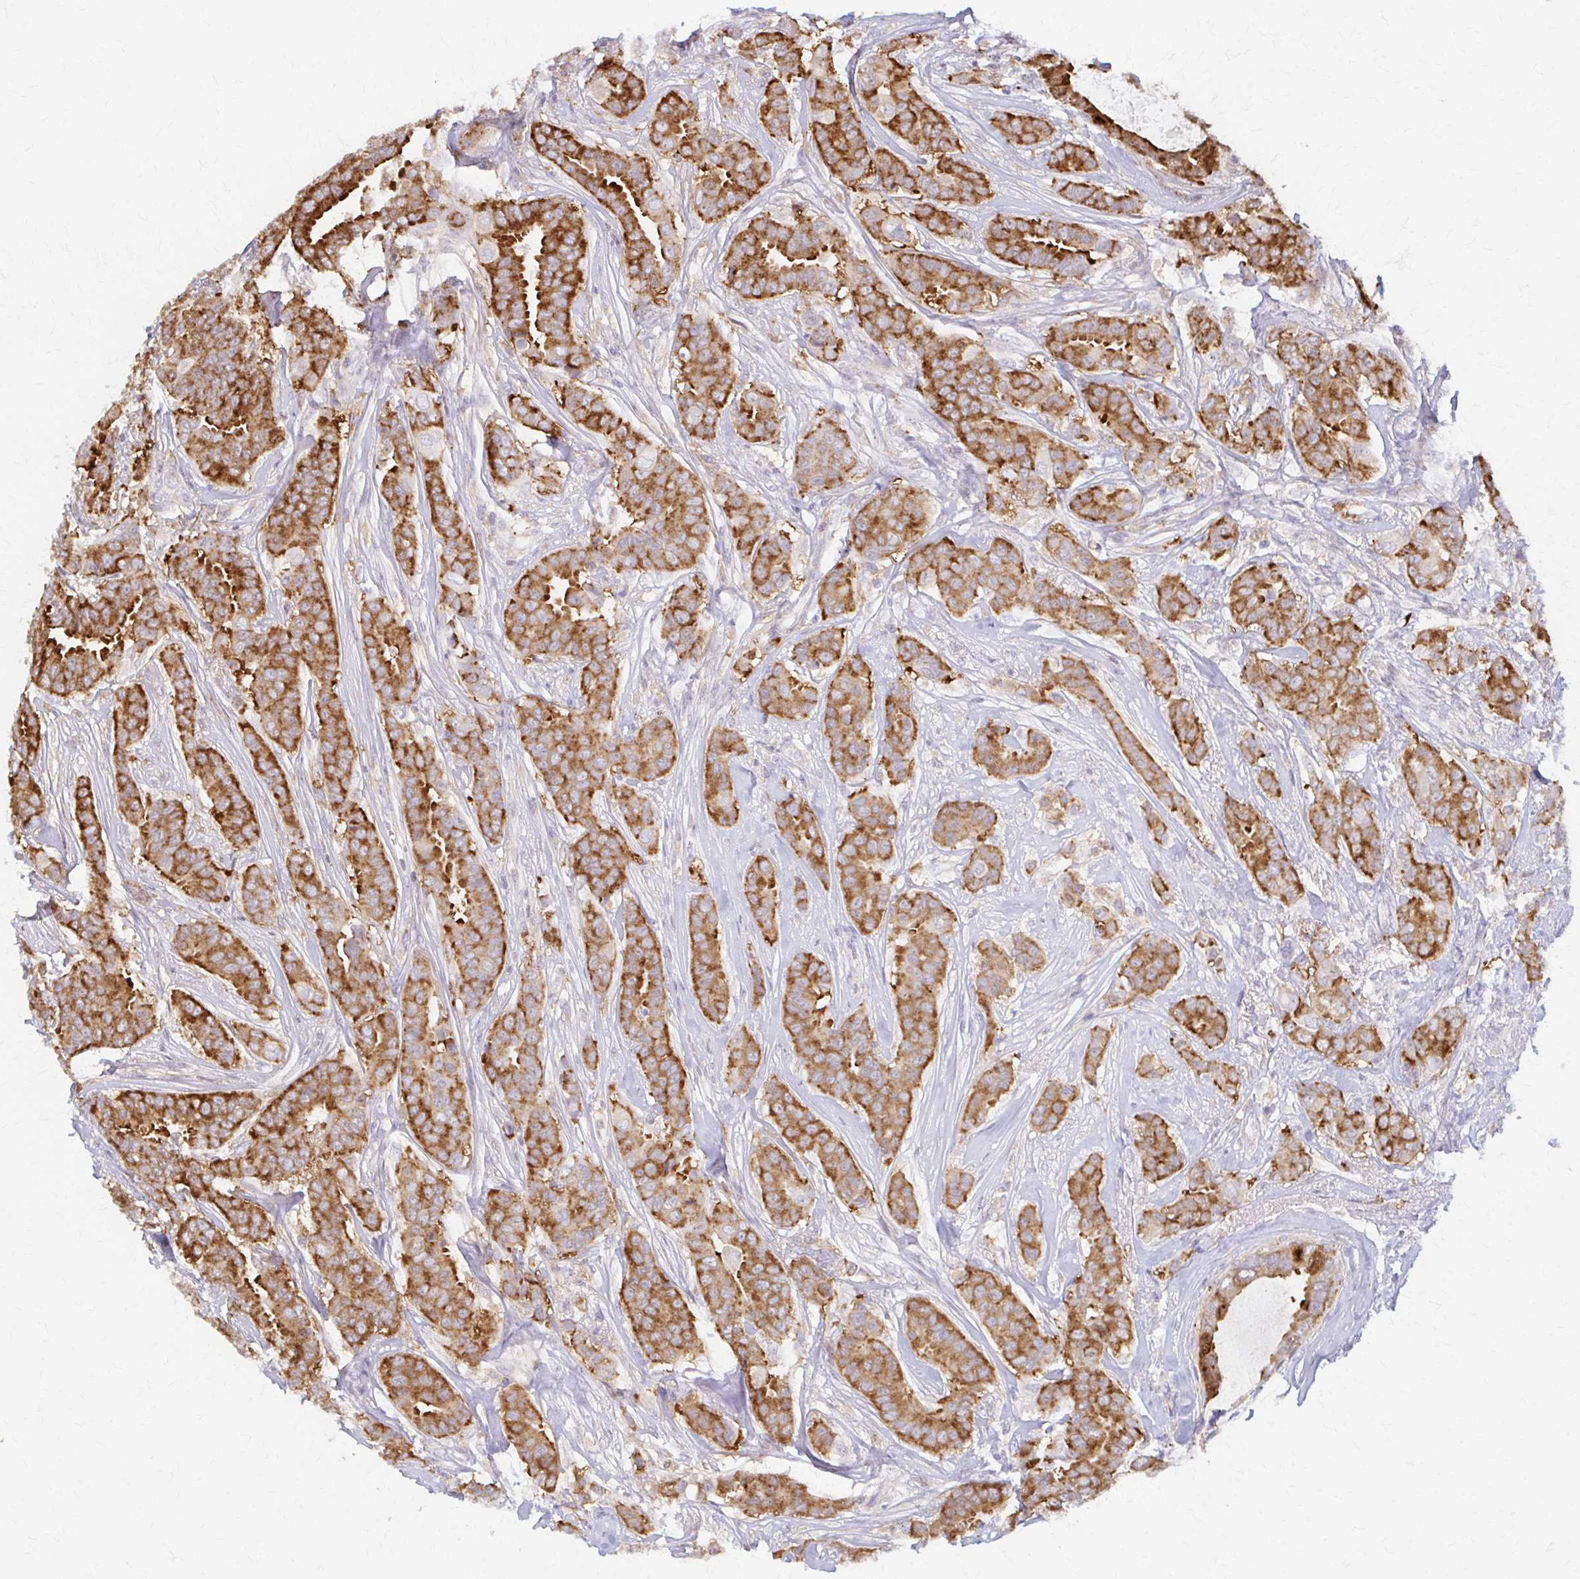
{"staining": {"intensity": "strong", "quantity": ">75%", "location": "cytoplasmic/membranous"}, "tissue": "breast cancer", "cell_type": "Tumor cells", "image_type": "cancer", "snomed": [{"axis": "morphology", "description": "Duct carcinoma"}, {"axis": "topography", "description": "Breast"}], "caption": "IHC image of intraductal carcinoma (breast) stained for a protein (brown), which demonstrates high levels of strong cytoplasmic/membranous expression in approximately >75% of tumor cells.", "gene": "ARHGAP35", "patient": {"sex": "female", "age": 45}}